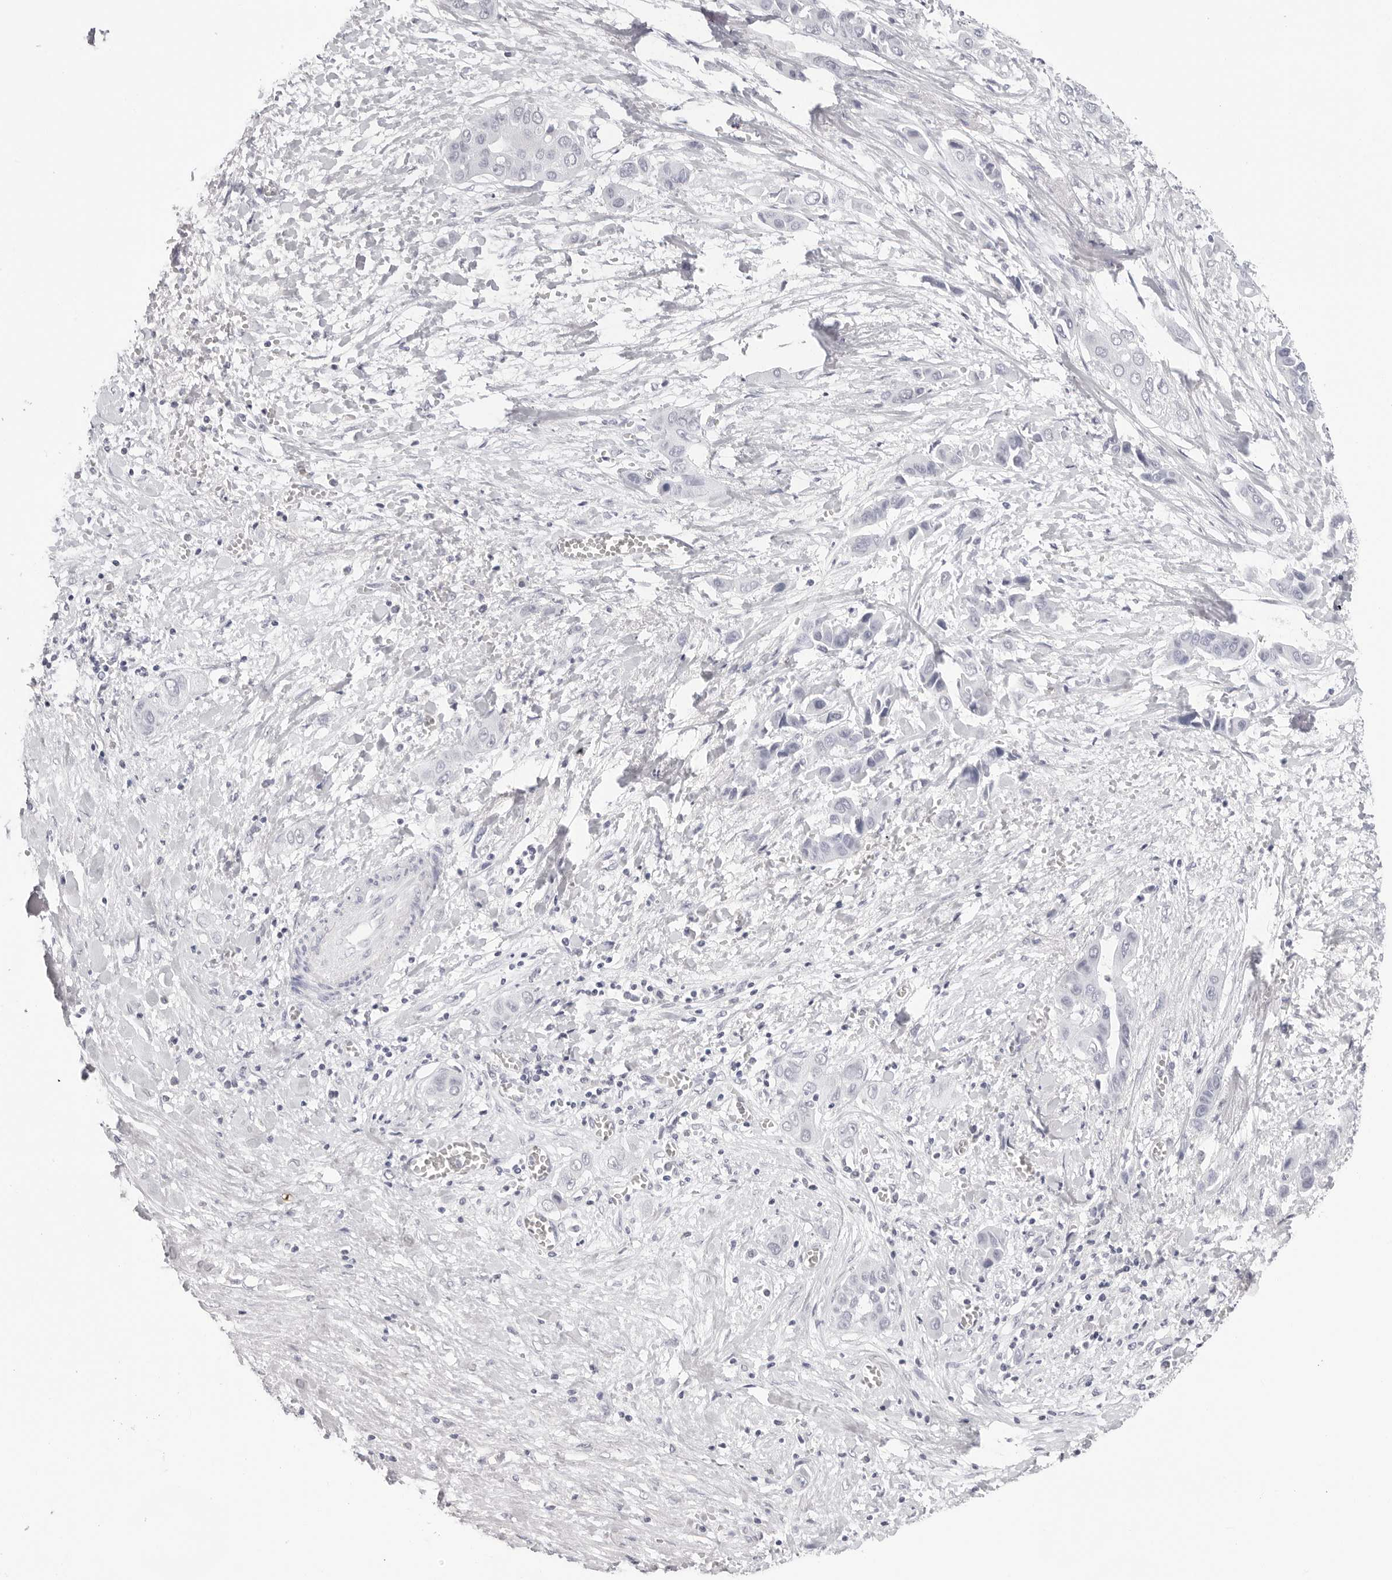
{"staining": {"intensity": "negative", "quantity": "none", "location": "none"}, "tissue": "liver cancer", "cell_type": "Tumor cells", "image_type": "cancer", "snomed": [{"axis": "morphology", "description": "Cholangiocarcinoma"}, {"axis": "topography", "description": "Liver"}], "caption": "Immunohistochemistry (IHC) micrograph of human liver cholangiocarcinoma stained for a protein (brown), which displays no staining in tumor cells.", "gene": "CST5", "patient": {"sex": "female", "age": 52}}